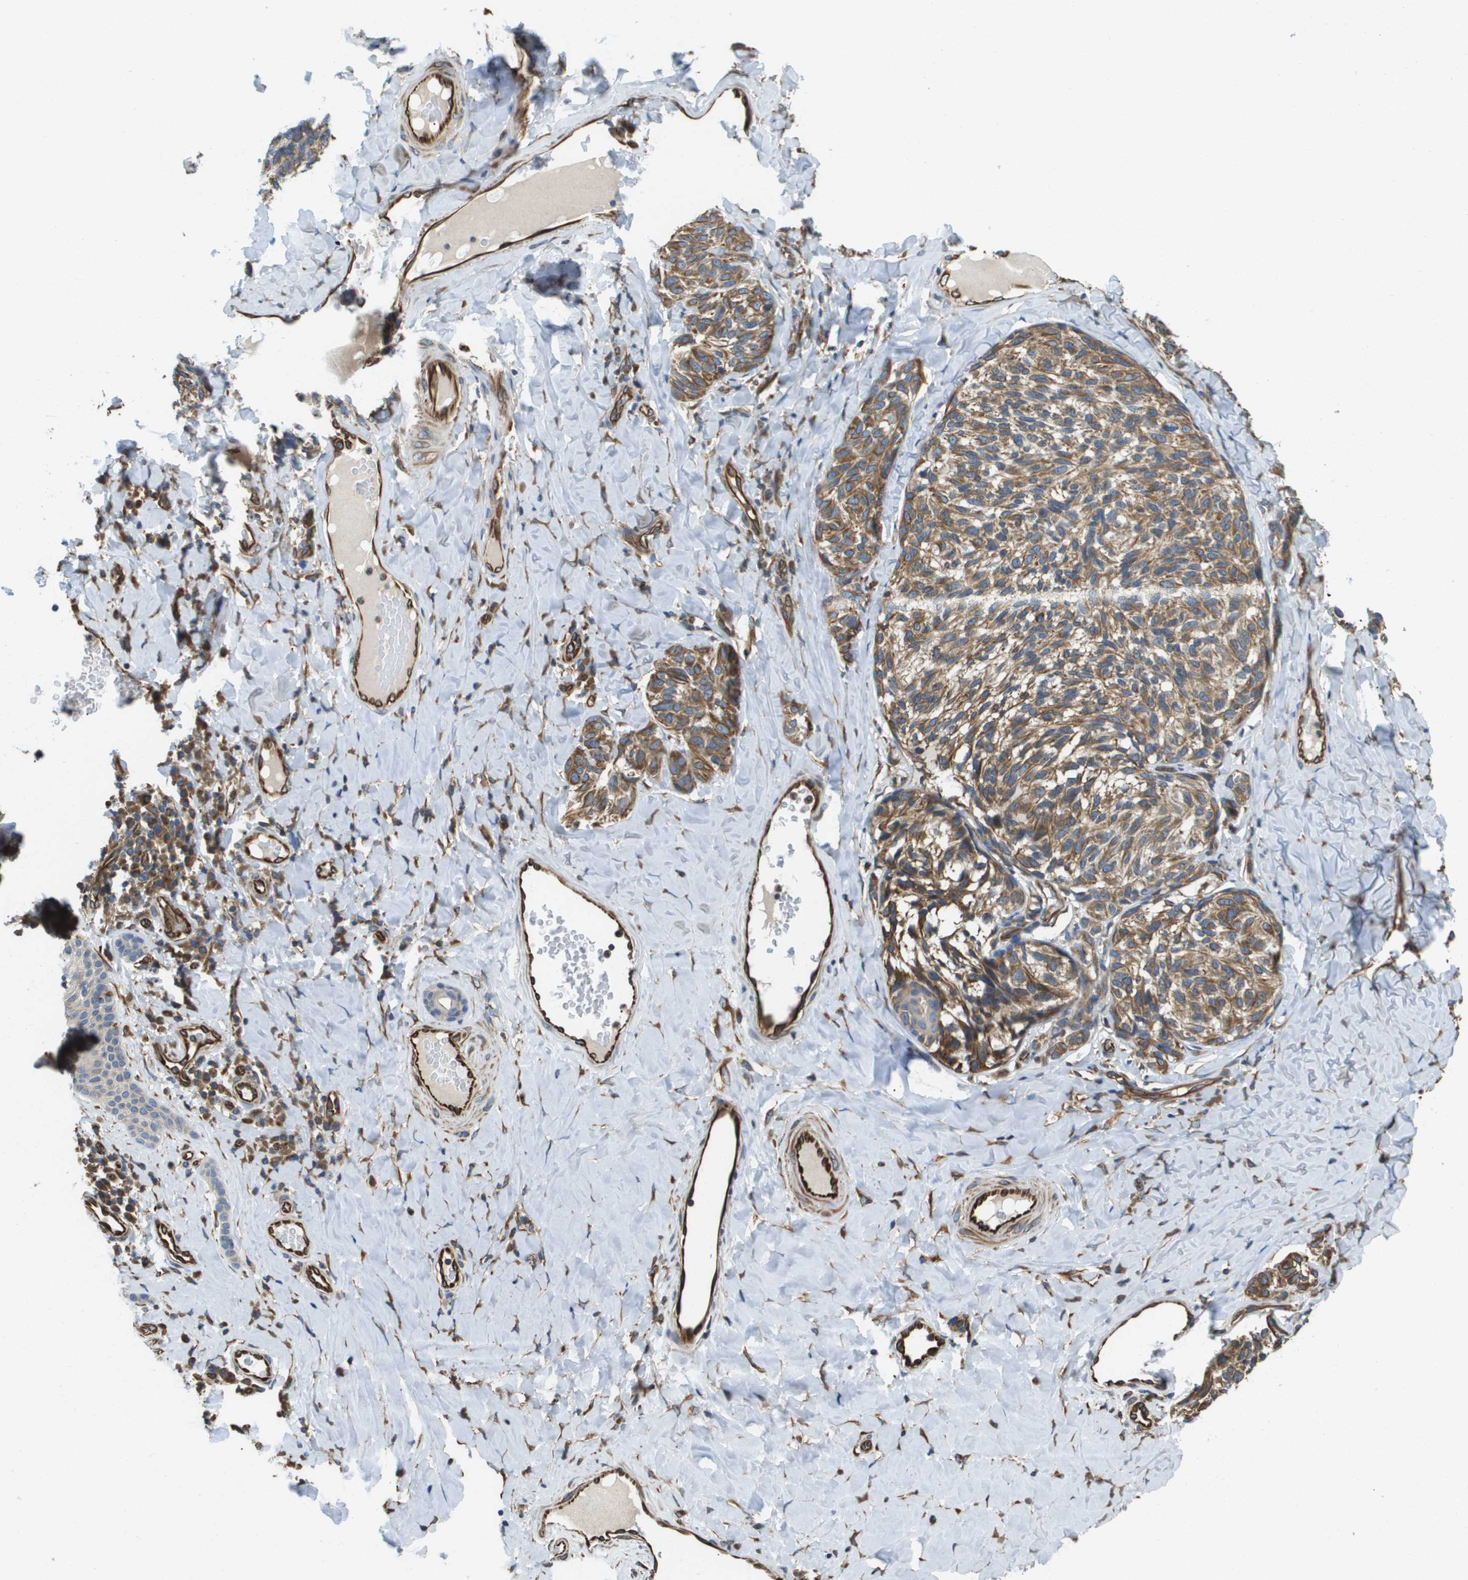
{"staining": {"intensity": "moderate", "quantity": ">75%", "location": "cytoplasmic/membranous"}, "tissue": "melanoma", "cell_type": "Tumor cells", "image_type": "cancer", "snomed": [{"axis": "morphology", "description": "Malignant melanoma, NOS"}, {"axis": "topography", "description": "Skin"}], "caption": "Immunohistochemical staining of malignant melanoma displays moderate cytoplasmic/membranous protein staining in about >75% of tumor cells.", "gene": "HSD17B12", "patient": {"sex": "female", "age": 73}}